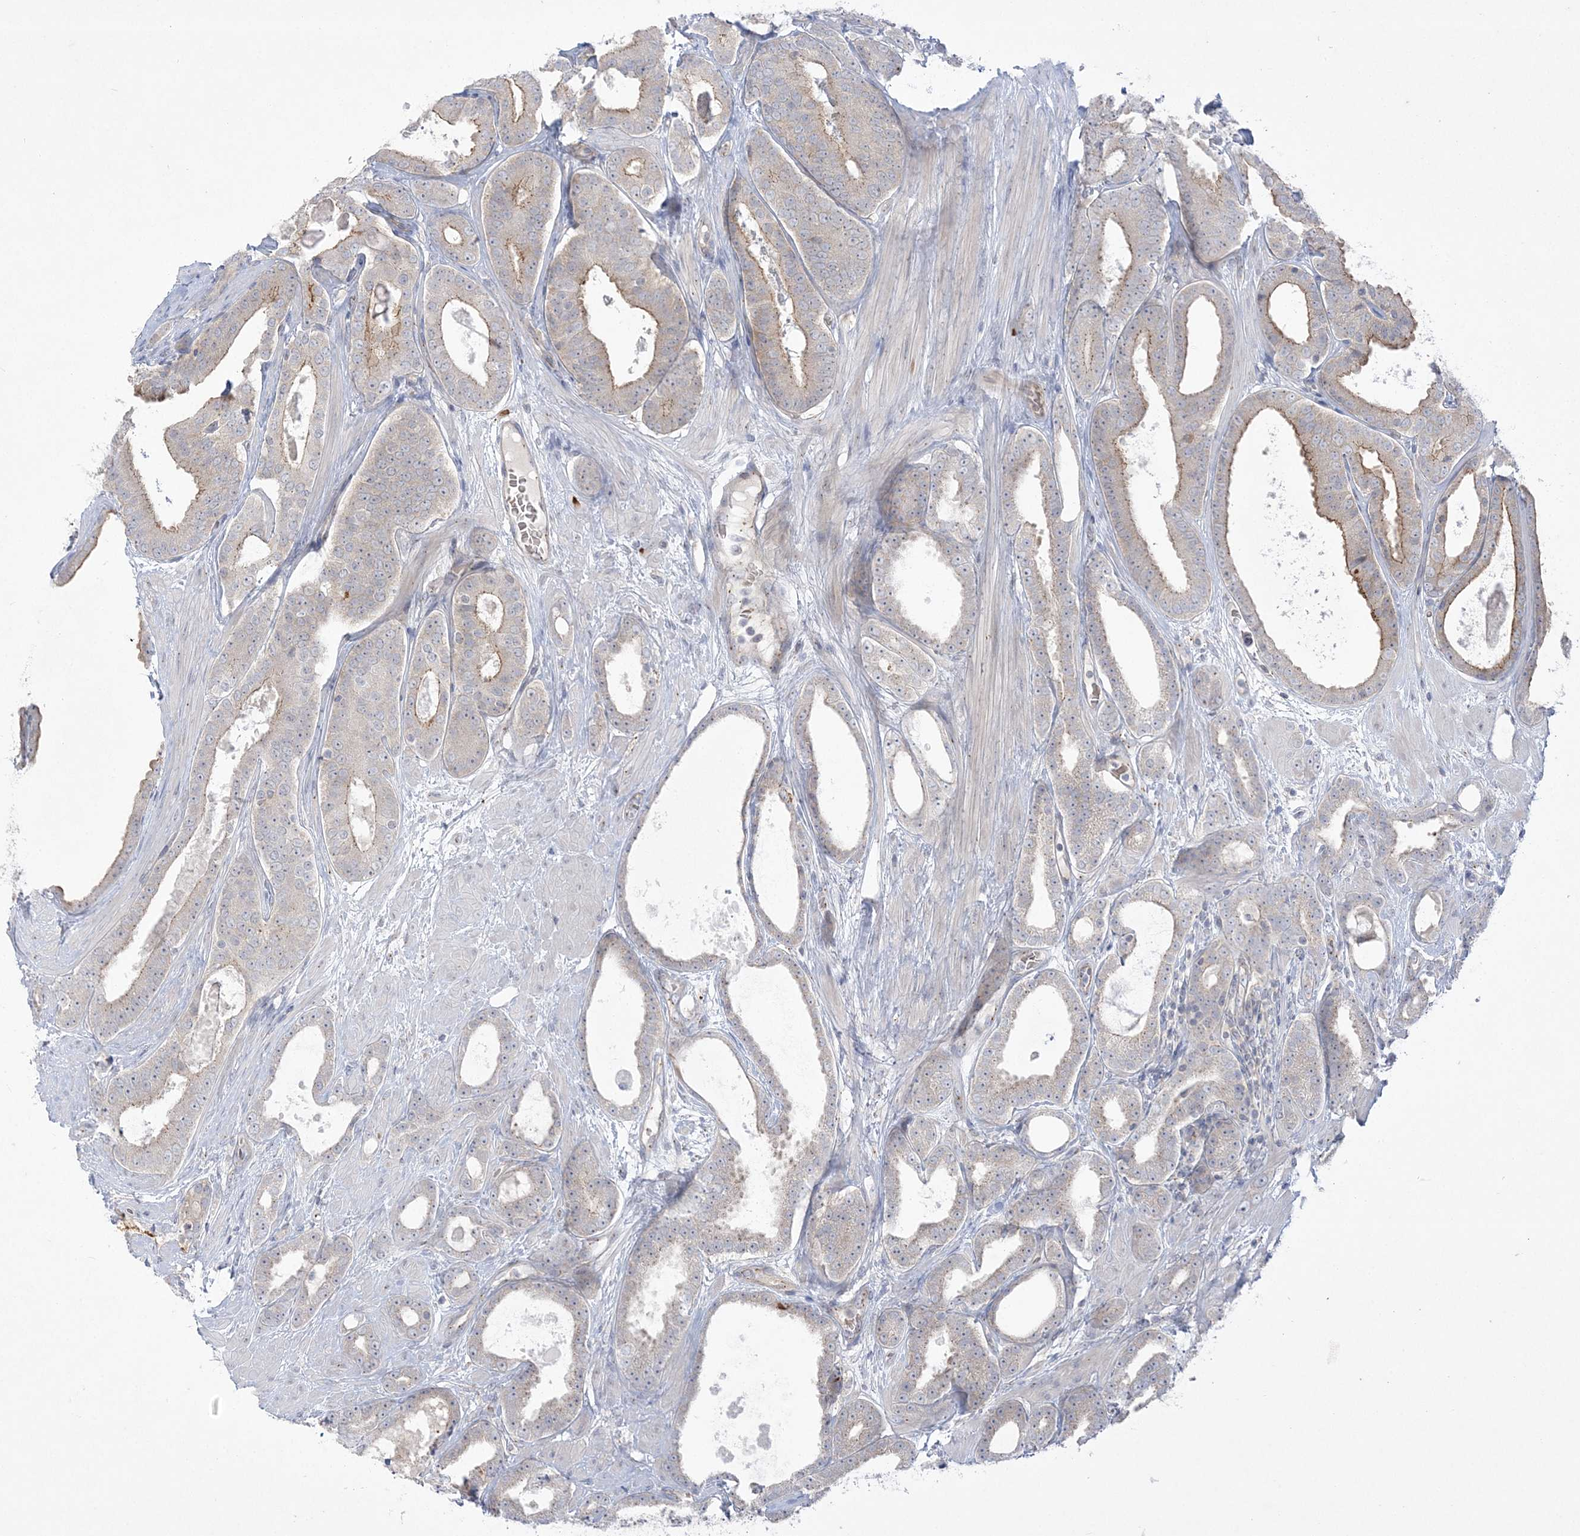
{"staining": {"intensity": "moderate", "quantity": "<25%", "location": "cytoplasmic/membranous"}, "tissue": "prostate cancer", "cell_type": "Tumor cells", "image_type": "cancer", "snomed": [{"axis": "morphology", "description": "Adenocarcinoma, High grade"}, {"axis": "topography", "description": "Prostate"}], "caption": "The image demonstrates immunohistochemical staining of high-grade adenocarcinoma (prostate). There is moderate cytoplasmic/membranous positivity is seen in approximately <25% of tumor cells. (DAB = brown stain, brightfield microscopy at high magnification).", "gene": "ADAMTS12", "patient": {"sex": "male", "age": 60}}